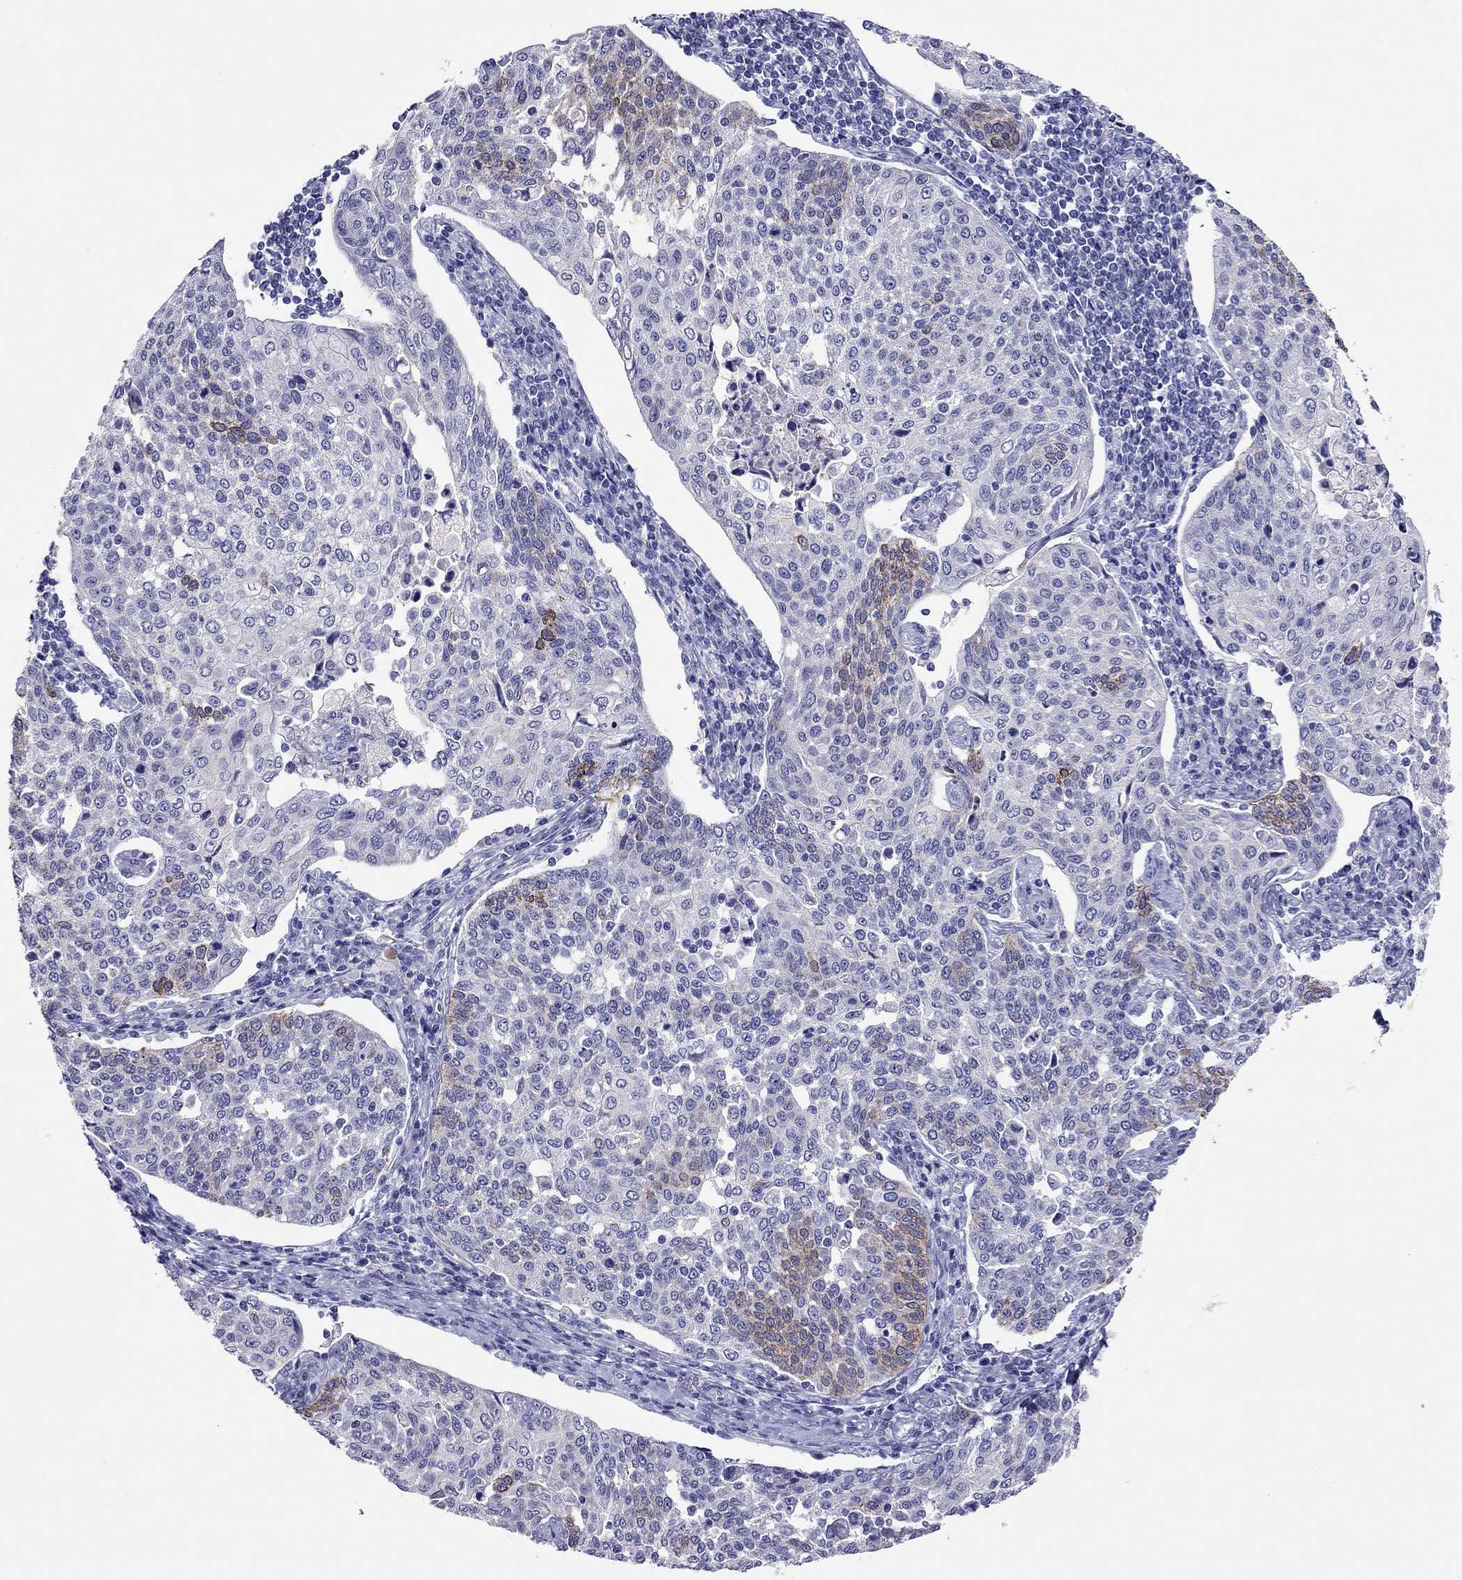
{"staining": {"intensity": "strong", "quantity": "<25%", "location": "cytoplasmic/membranous"}, "tissue": "cervical cancer", "cell_type": "Tumor cells", "image_type": "cancer", "snomed": [{"axis": "morphology", "description": "Squamous cell carcinoma, NOS"}, {"axis": "topography", "description": "Cervix"}], "caption": "Immunohistochemical staining of cervical cancer exhibits medium levels of strong cytoplasmic/membranous protein expression in about <25% of tumor cells.", "gene": "CAPNS2", "patient": {"sex": "female", "age": 34}}